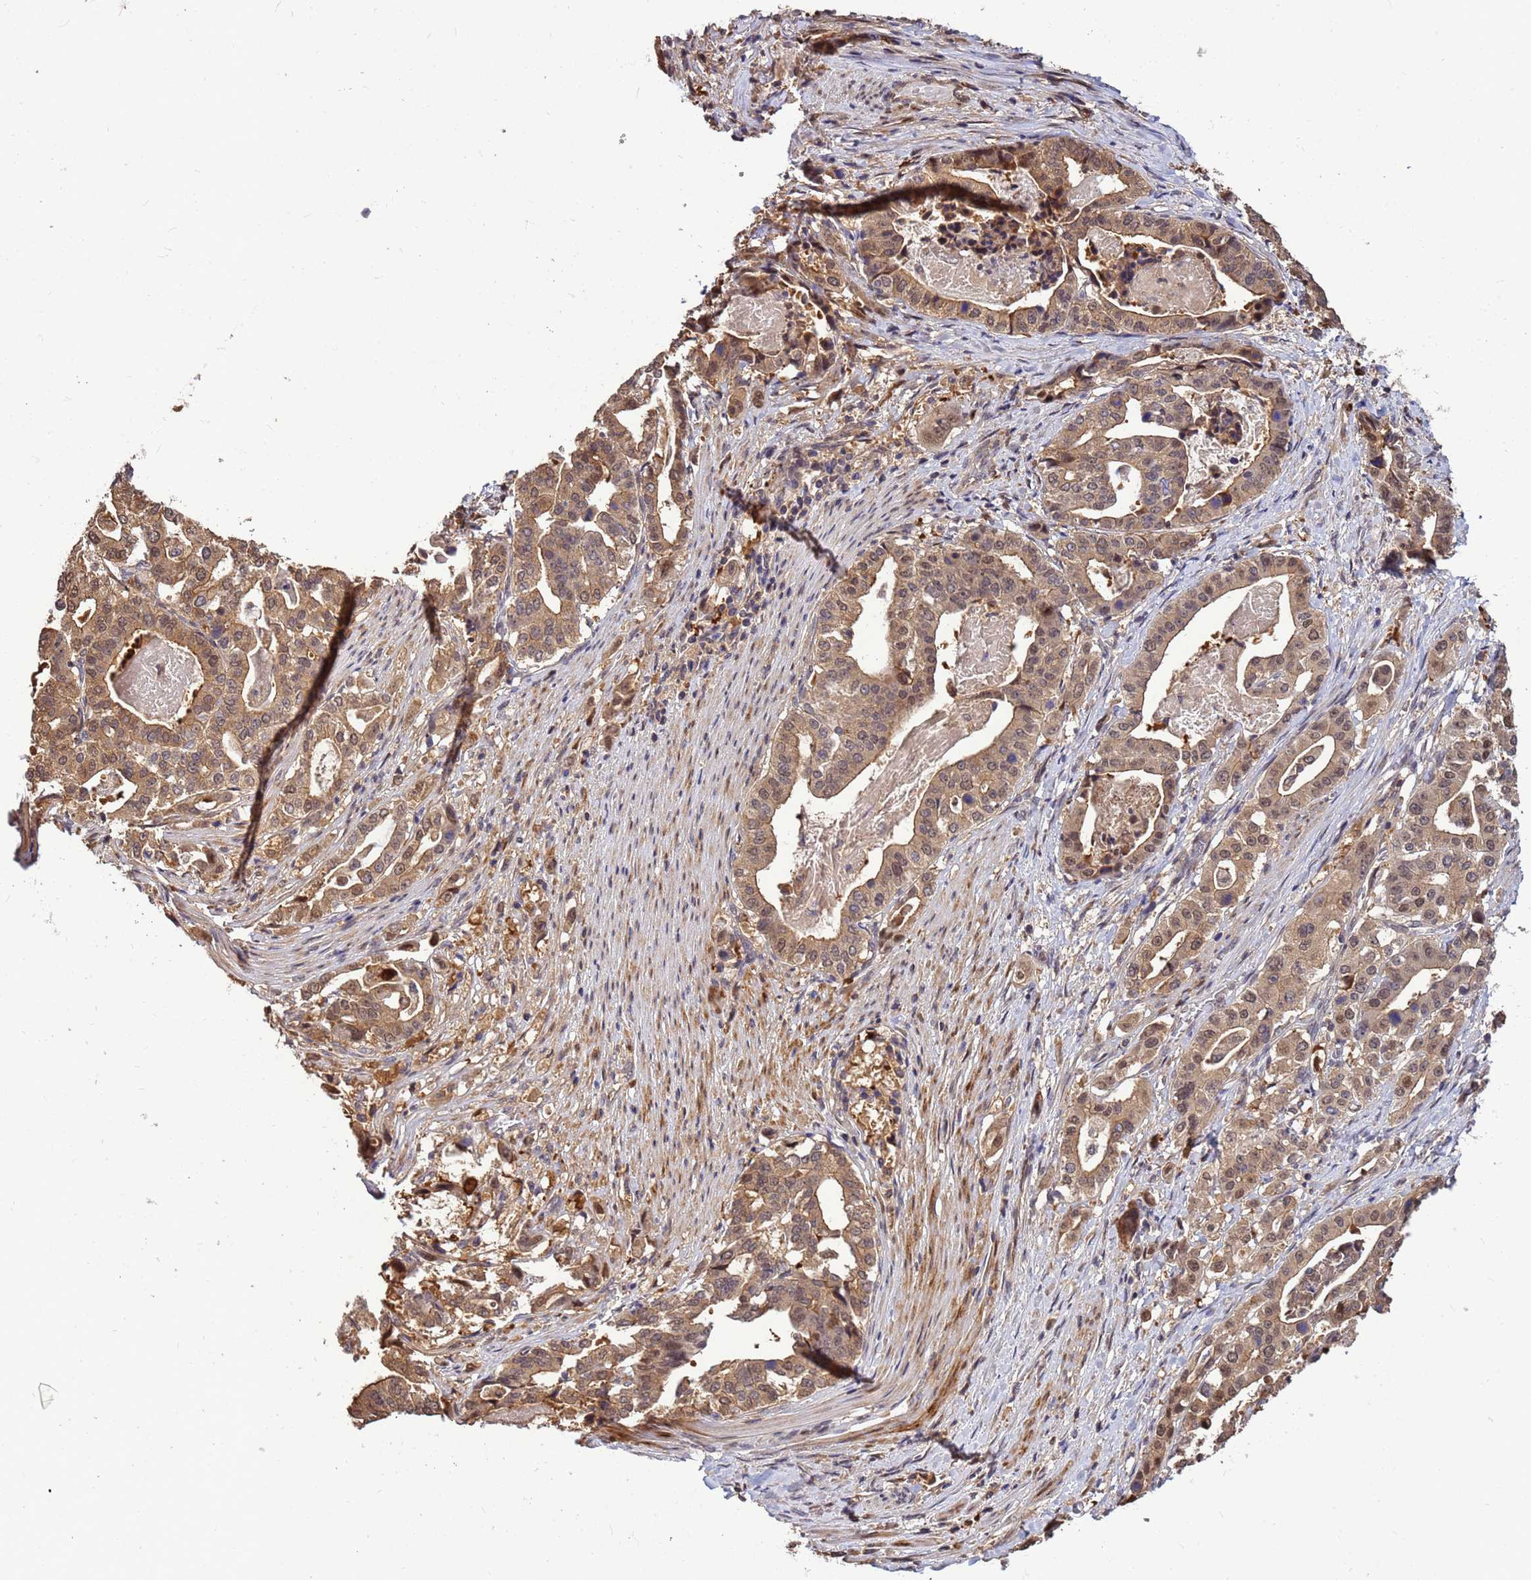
{"staining": {"intensity": "moderate", "quantity": ">75%", "location": "cytoplasmic/membranous,nuclear"}, "tissue": "stomach cancer", "cell_type": "Tumor cells", "image_type": "cancer", "snomed": [{"axis": "morphology", "description": "Adenocarcinoma, NOS"}, {"axis": "topography", "description": "Stomach"}], "caption": "Tumor cells exhibit moderate cytoplasmic/membranous and nuclear staining in approximately >75% of cells in stomach cancer (adenocarcinoma).", "gene": "DUS4L", "patient": {"sex": "male", "age": 48}}